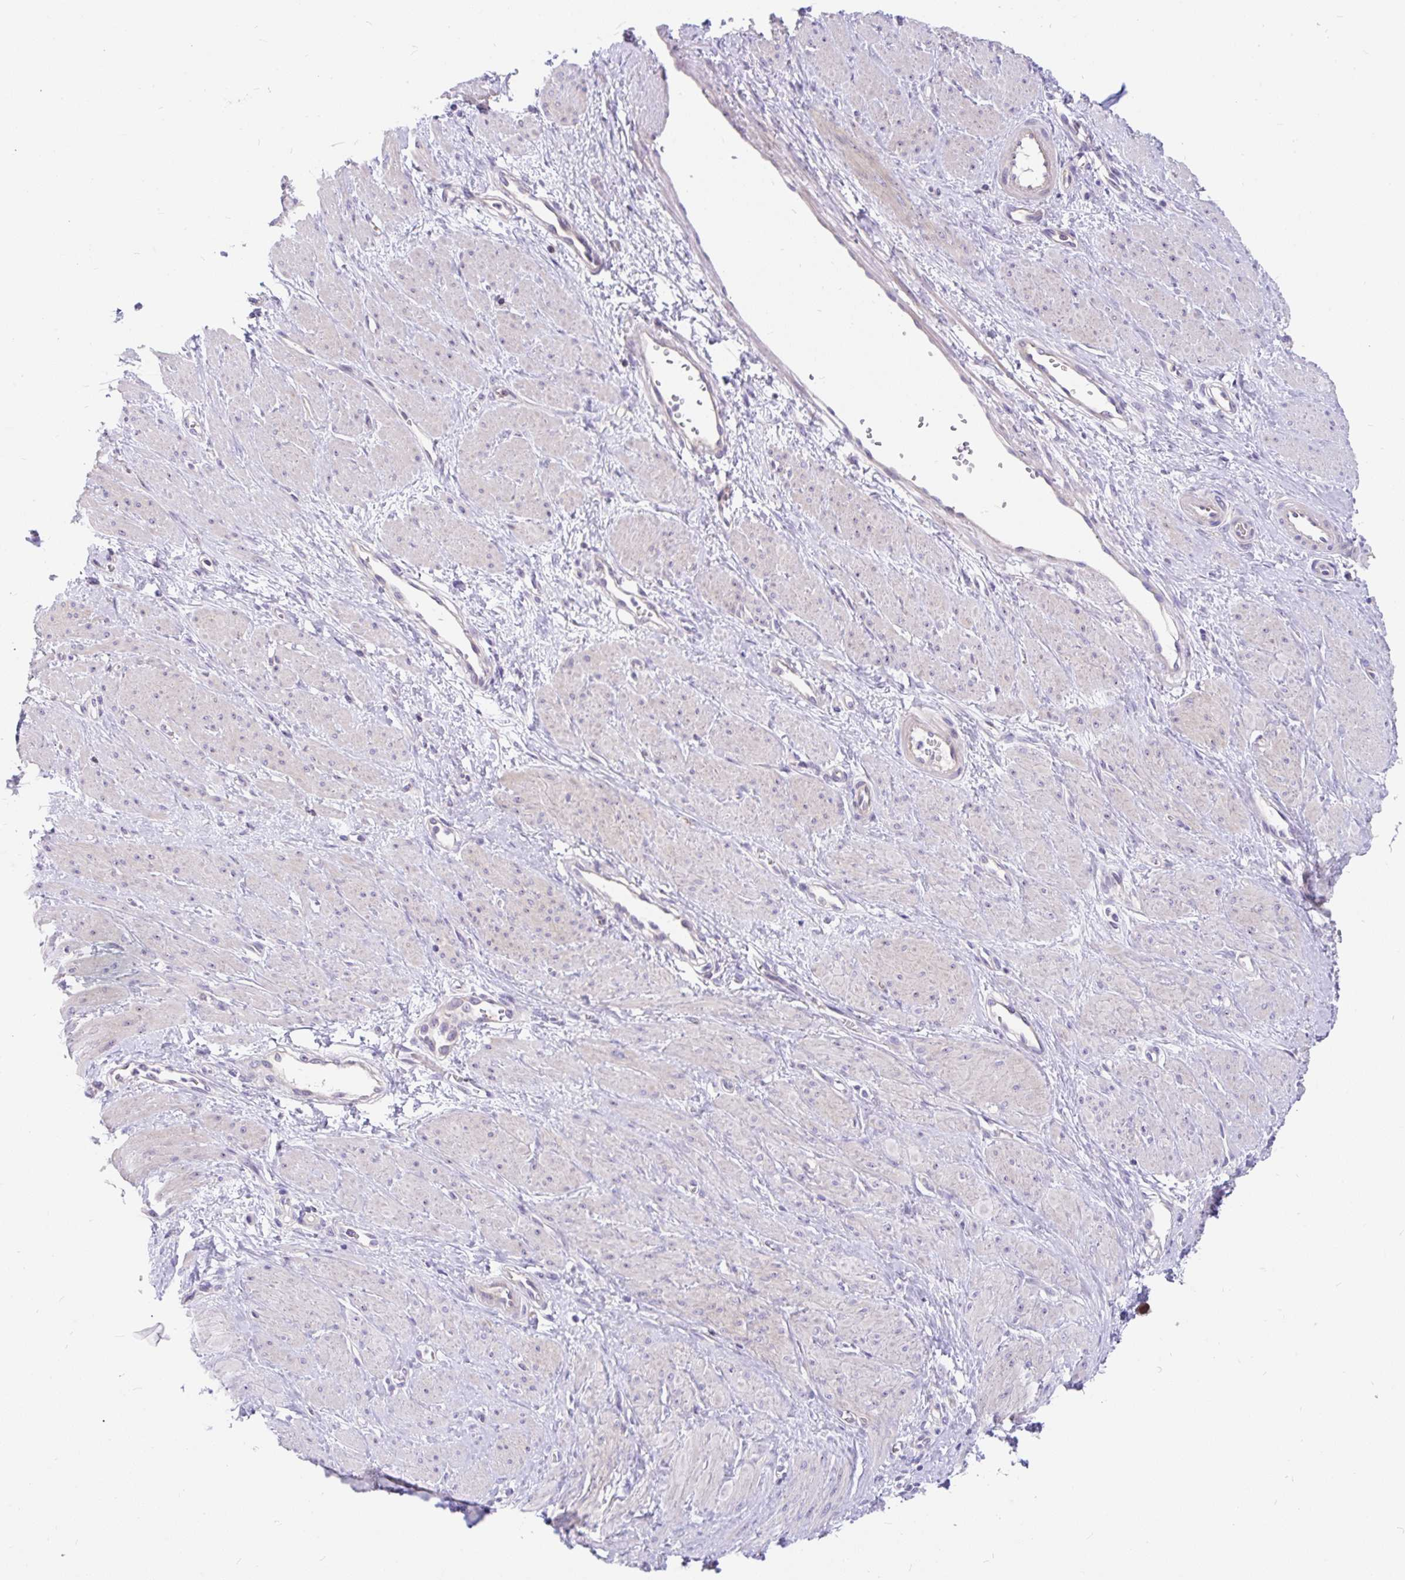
{"staining": {"intensity": "negative", "quantity": "none", "location": "none"}, "tissue": "smooth muscle", "cell_type": "Smooth muscle cells", "image_type": "normal", "snomed": [{"axis": "morphology", "description": "Normal tissue, NOS"}, {"axis": "topography", "description": "Smooth muscle"}, {"axis": "topography", "description": "Uterus"}], "caption": "Smooth muscle cells show no significant protein positivity in normal smooth muscle.", "gene": "LRRC26", "patient": {"sex": "female", "age": 39}}